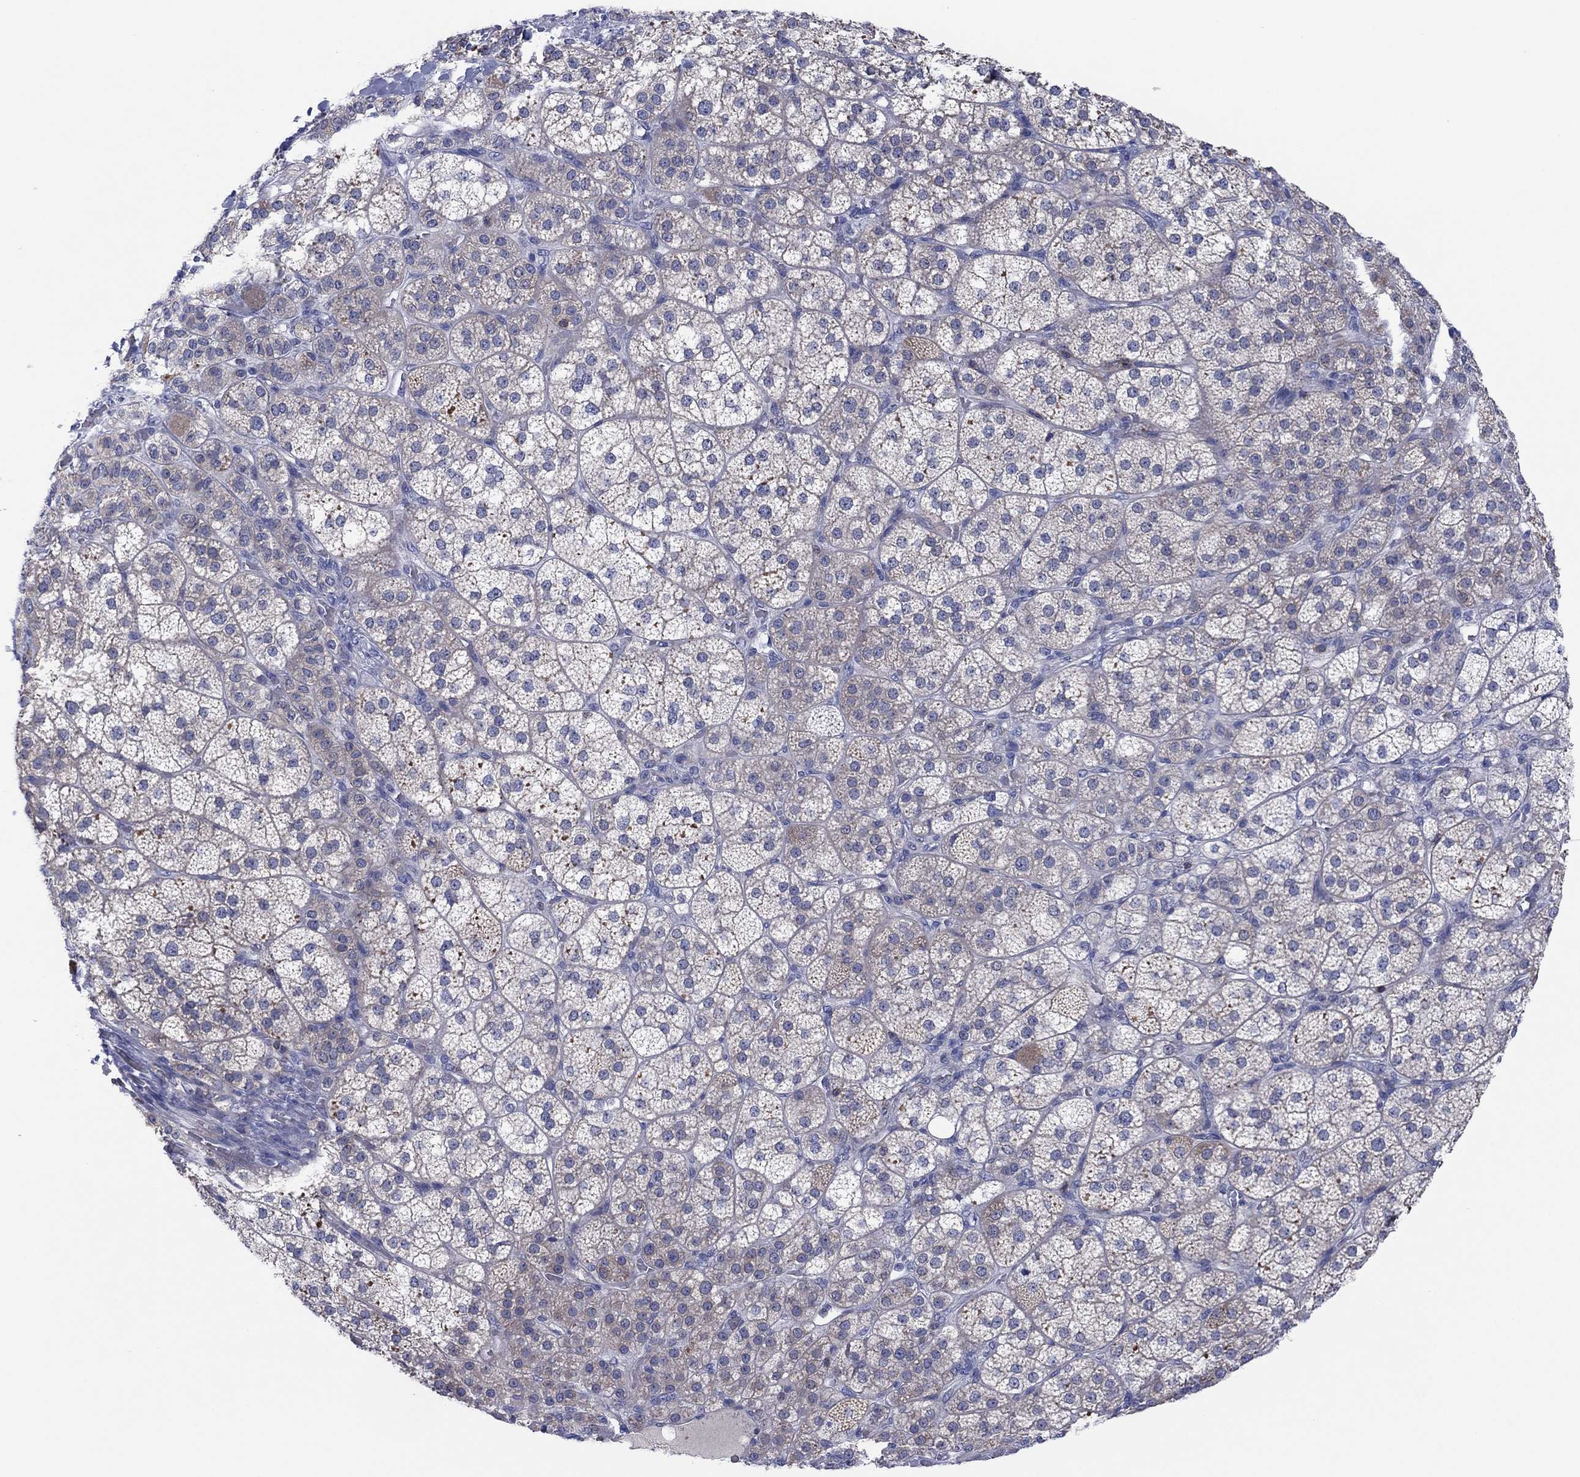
{"staining": {"intensity": "weak", "quantity": "25%-75%", "location": "cytoplasmic/membranous"}, "tissue": "adrenal gland", "cell_type": "Glandular cells", "image_type": "normal", "snomed": [{"axis": "morphology", "description": "Normal tissue, NOS"}, {"axis": "topography", "description": "Adrenal gland"}], "caption": "A brown stain labels weak cytoplasmic/membranous expression of a protein in glandular cells of benign human adrenal gland.", "gene": "PVR", "patient": {"sex": "female", "age": 60}}